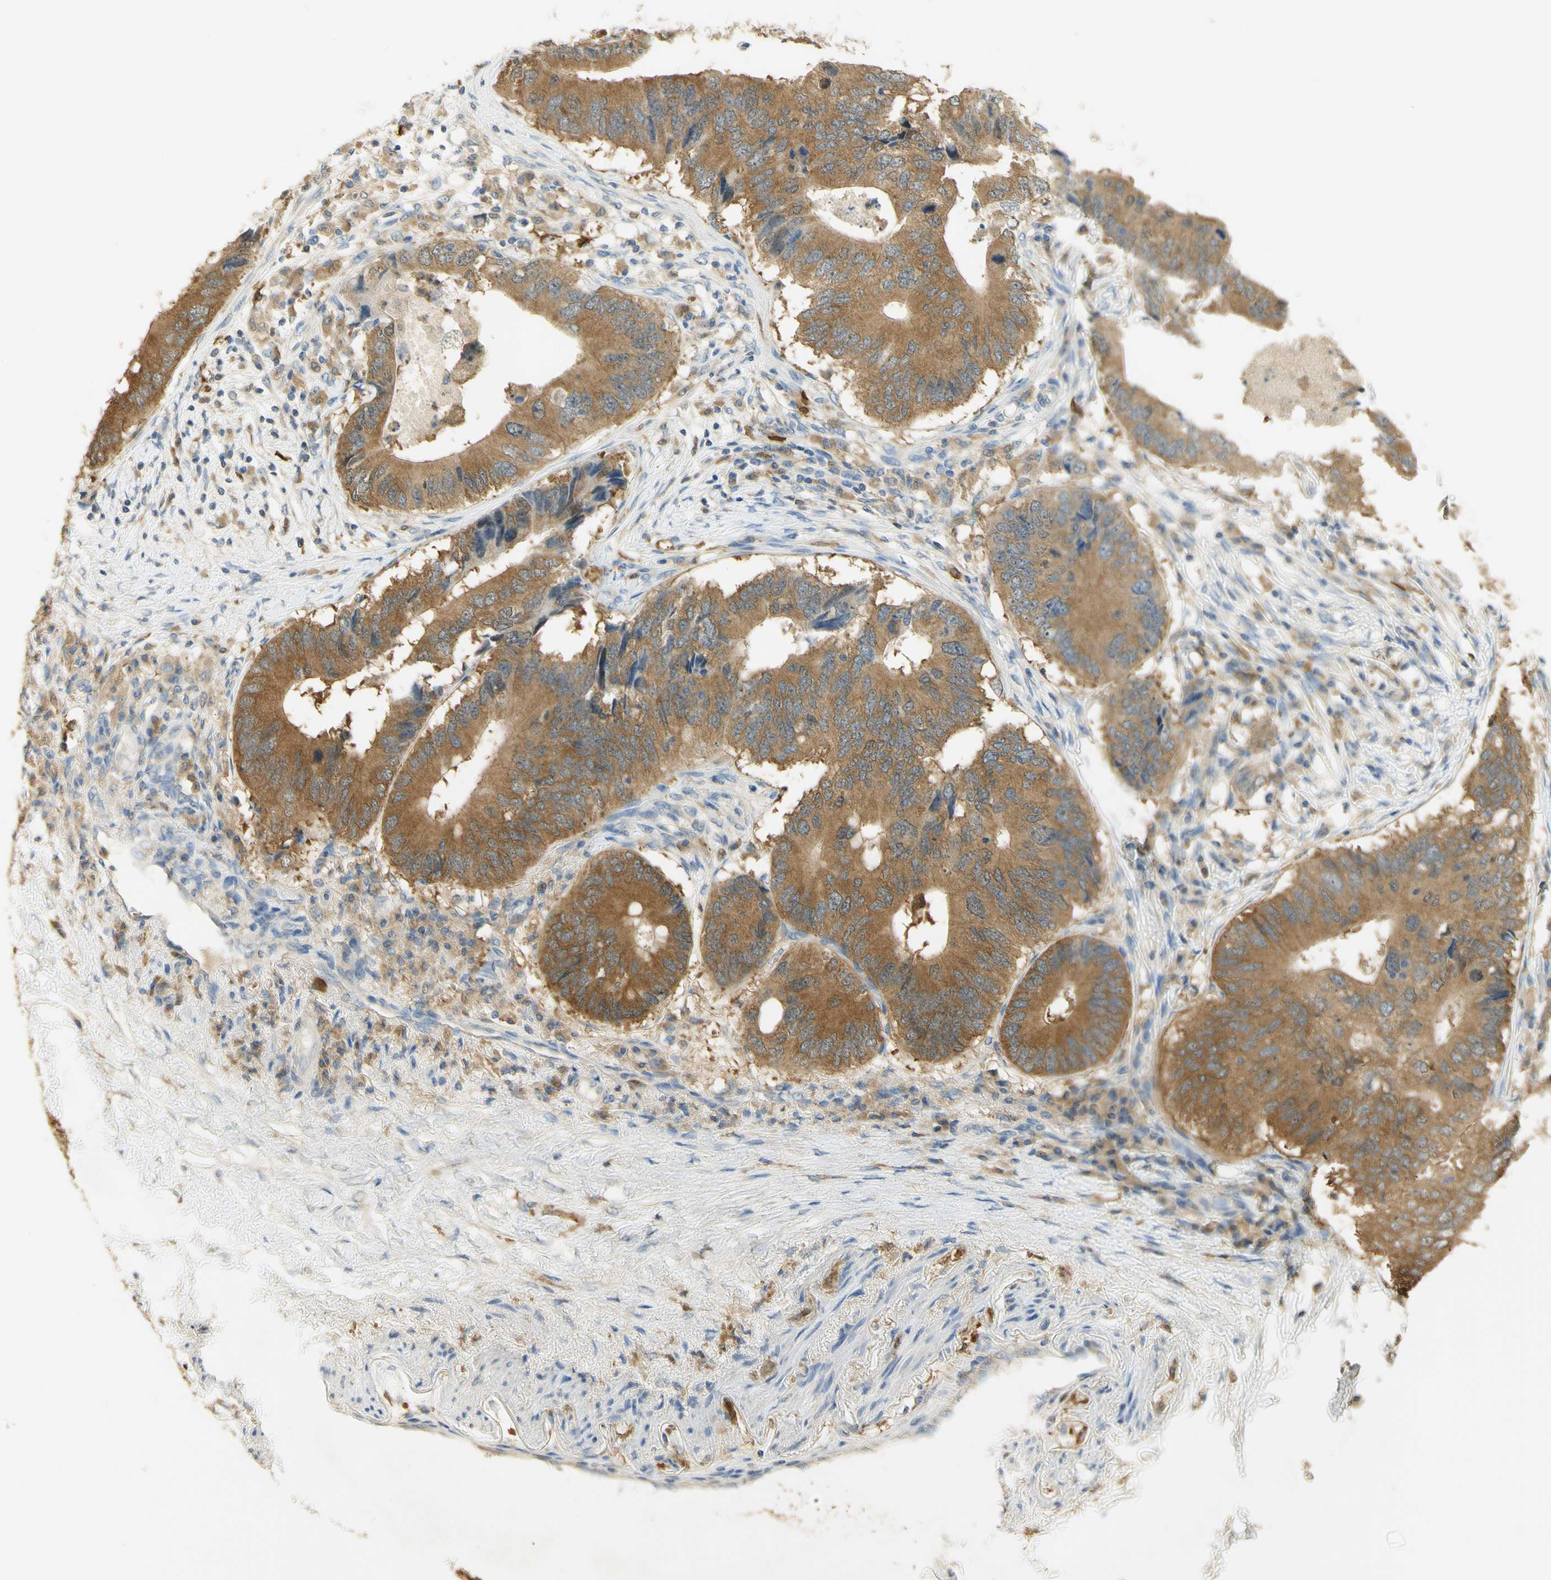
{"staining": {"intensity": "moderate", "quantity": ">75%", "location": "cytoplasmic/membranous"}, "tissue": "colorectal cancer", "cell_type": "Tumor cells", "image_type": "cancer", "snomed": [{"axis": "morphology", "description": "Adenocarcinoma, NOS"}, {"axis": "topography", "description": "Colon"}], "caption": "Human adenocarcinoma (colorectal) stained with a brown dye reveals moderate cytoplasmic/membranous positive expression in about >75% of tumor cells.", "gene": "PAK1", "patient": {"sex": "male", "age": 71}}